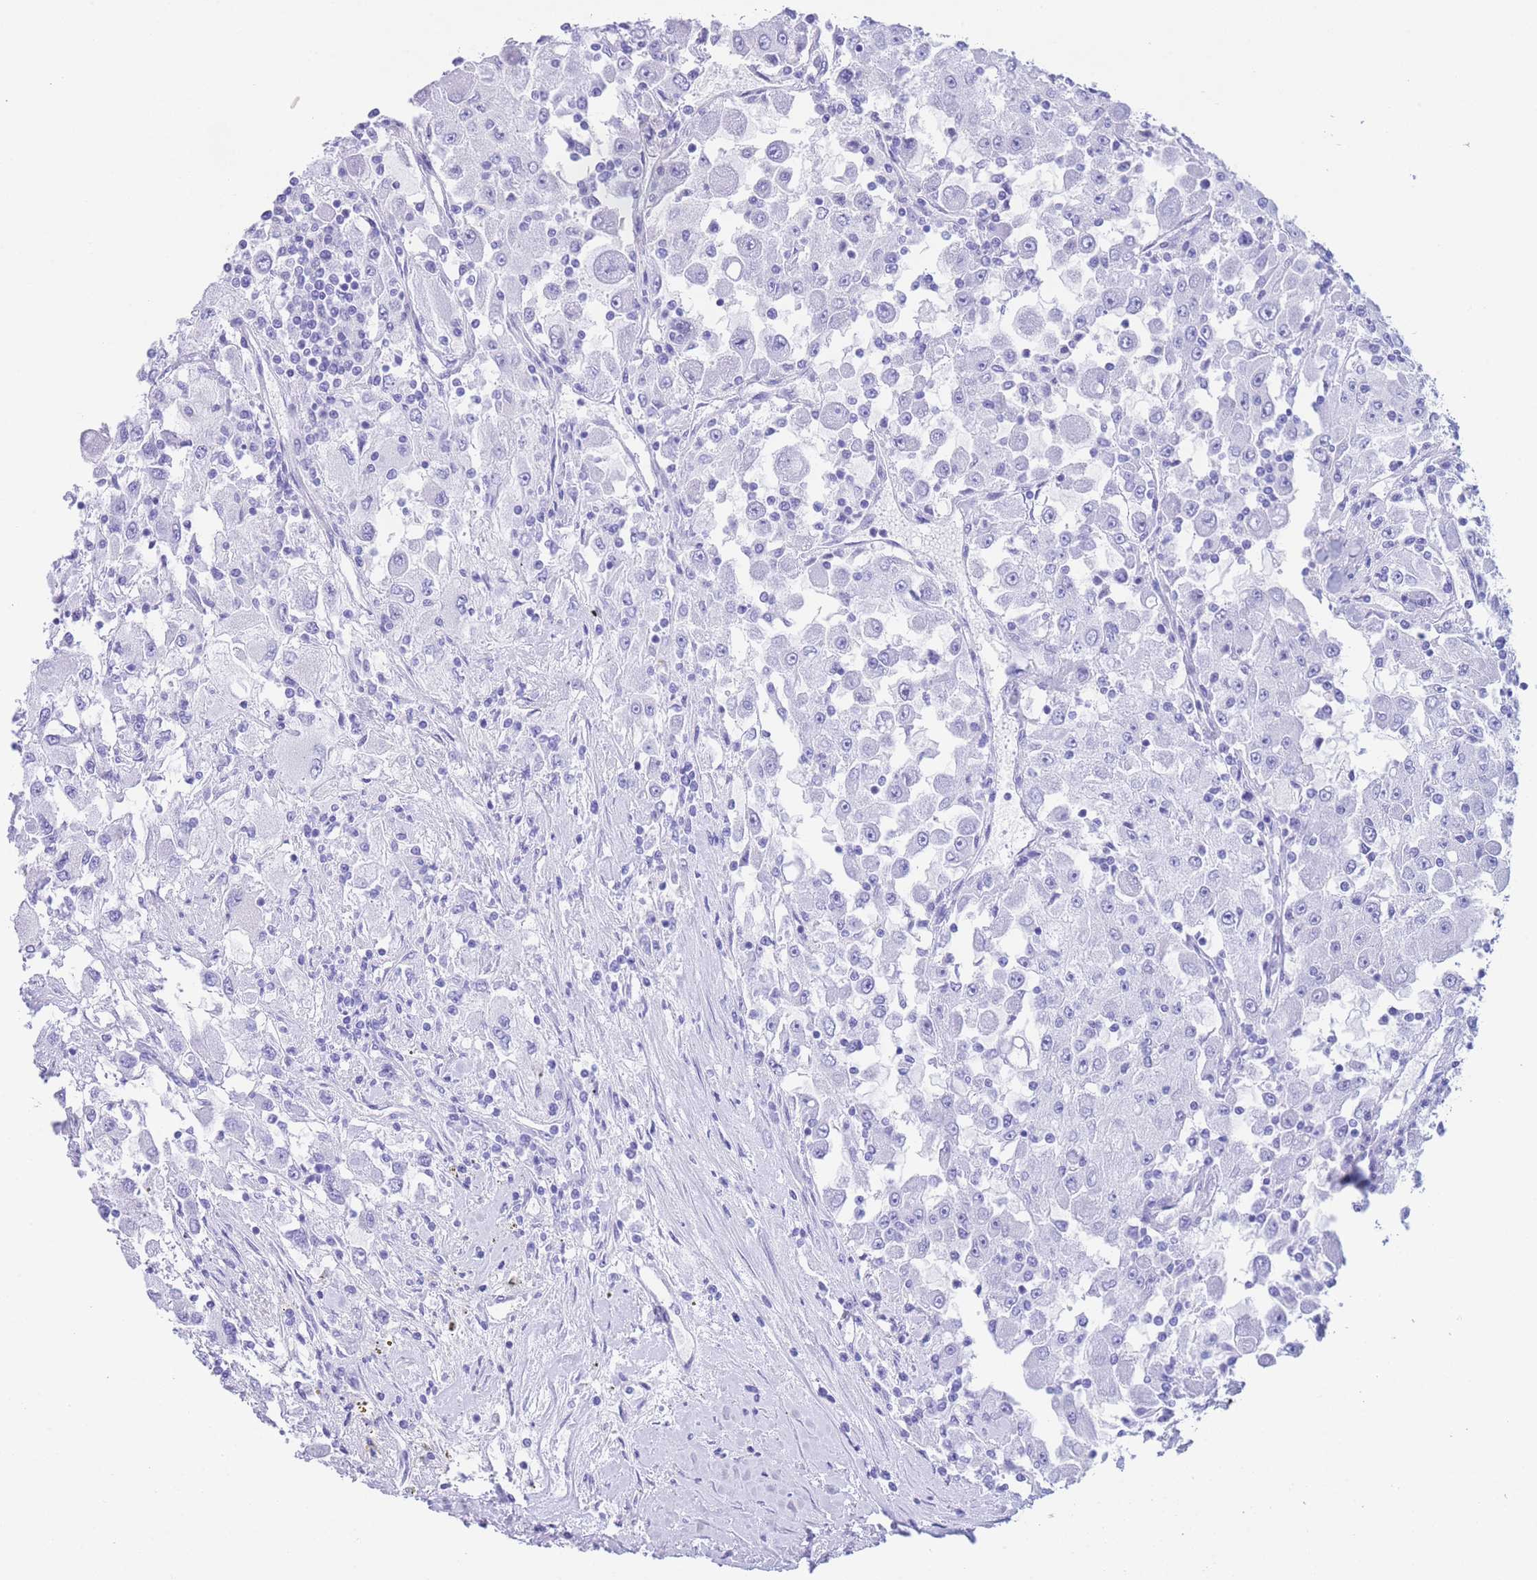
{"staining": {"intensity": "negative", "quantity": "none", "location": "none"}, "tissue": "renal cancer", "cell_type": "Tumor cells", "image_type": "cancer", "snomed": [{"axis": "morphology", "description": "Adenocarcinoma, NOS"}, {"axis": "topography", "description": "Kidney"}], "caption": "There is no significant expression in tumor cells of renal adenocarcinoma.", "gene": "SLCO1B3", "patient": {"sex": "female", "age": 67}}